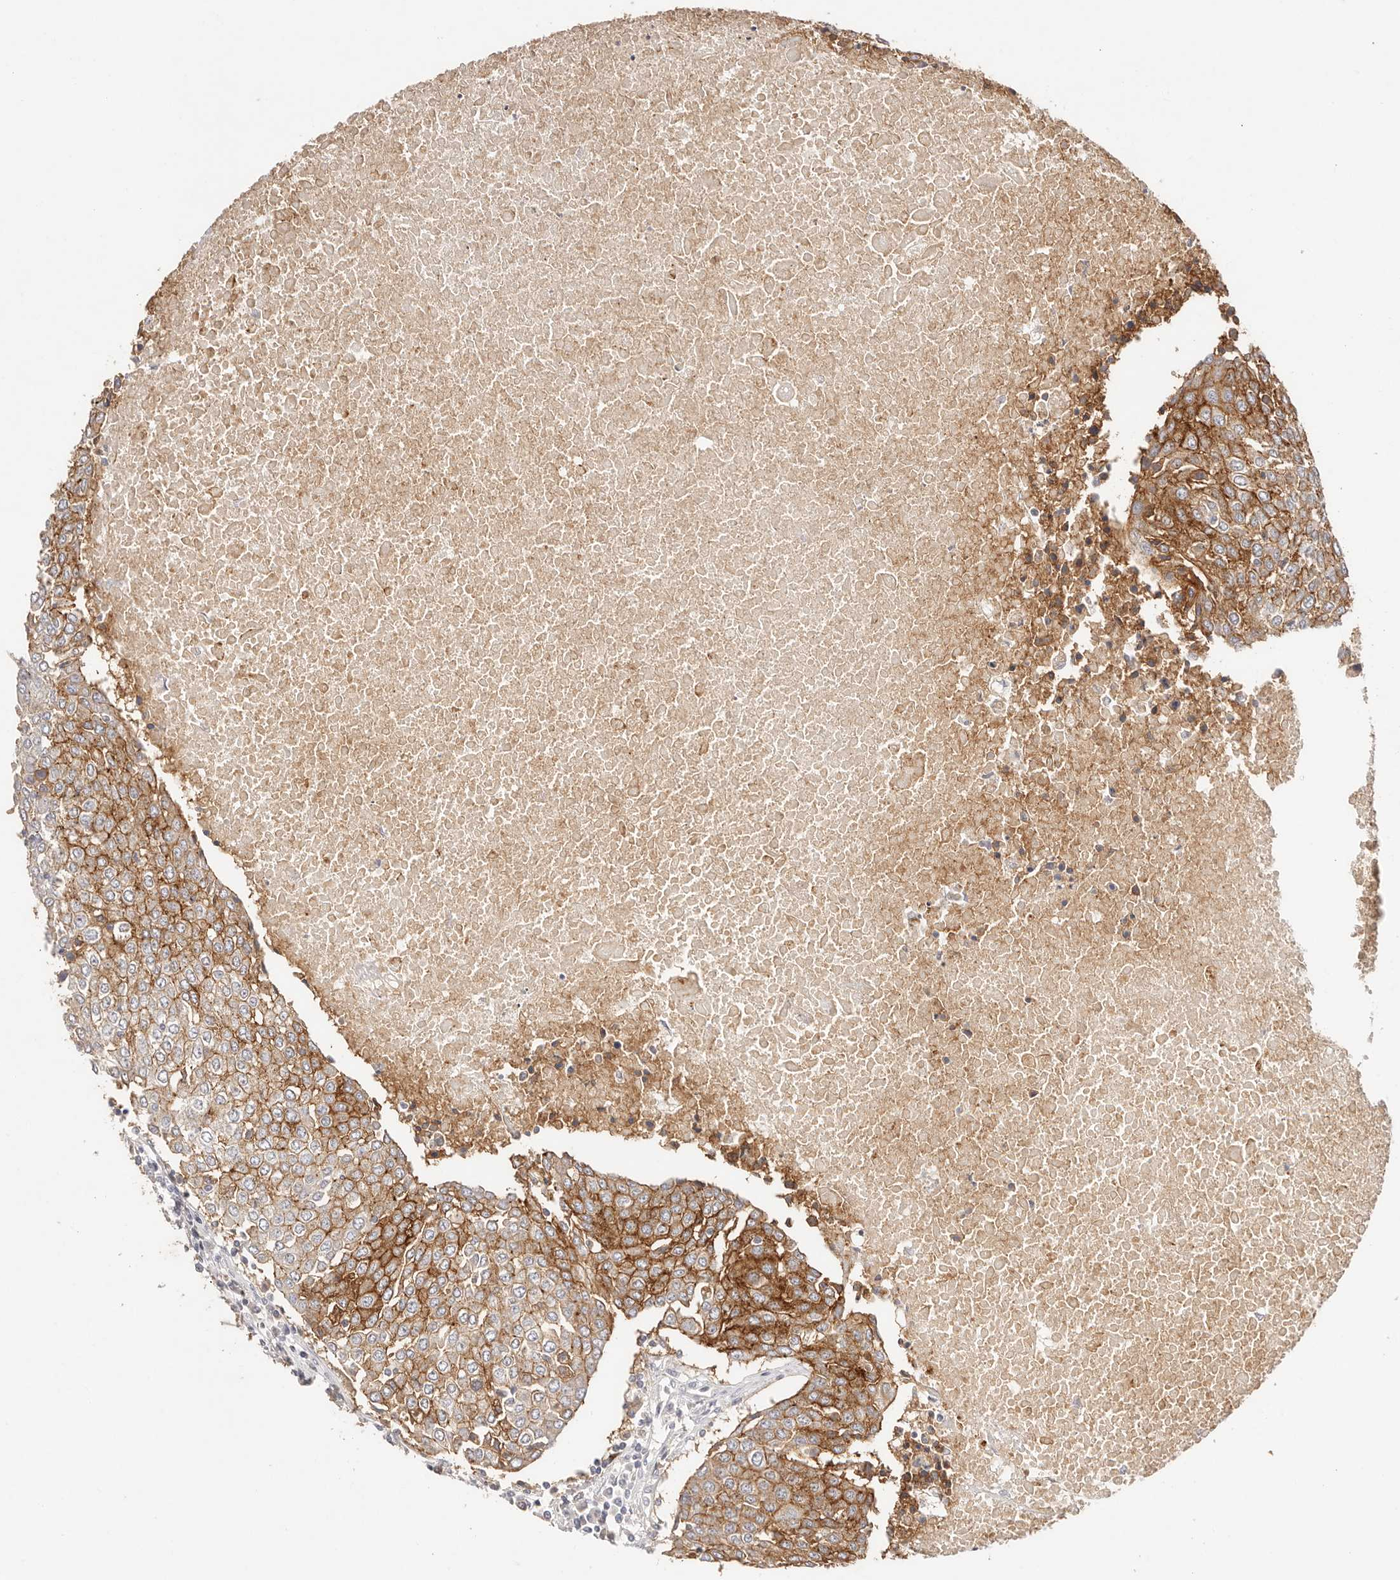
{"staining": {"intensity": "strong", "quantity": "25%-75%", "location": "cytoplasmic/membranous"}, "tissue": "urothelial cancer", "cell_type": "Tumor cells", "image_type": "cancer", "snomed": [{"axis": "morphology", "description": "Urothelial carcinoma, High grade"}, {"axis": "topography", "description": "Urinary bladder"}], "caption": "DAB (3,3'-diaminobenzidine) immunohistochemical staining of human high-grade urothelial carcinoma shows strong cytoplasmic/membranous protein positivity in approximately 25%-75% of tumor cells.", "gene": "CXADR", "patient": {"sex": "female", "age": 85}}